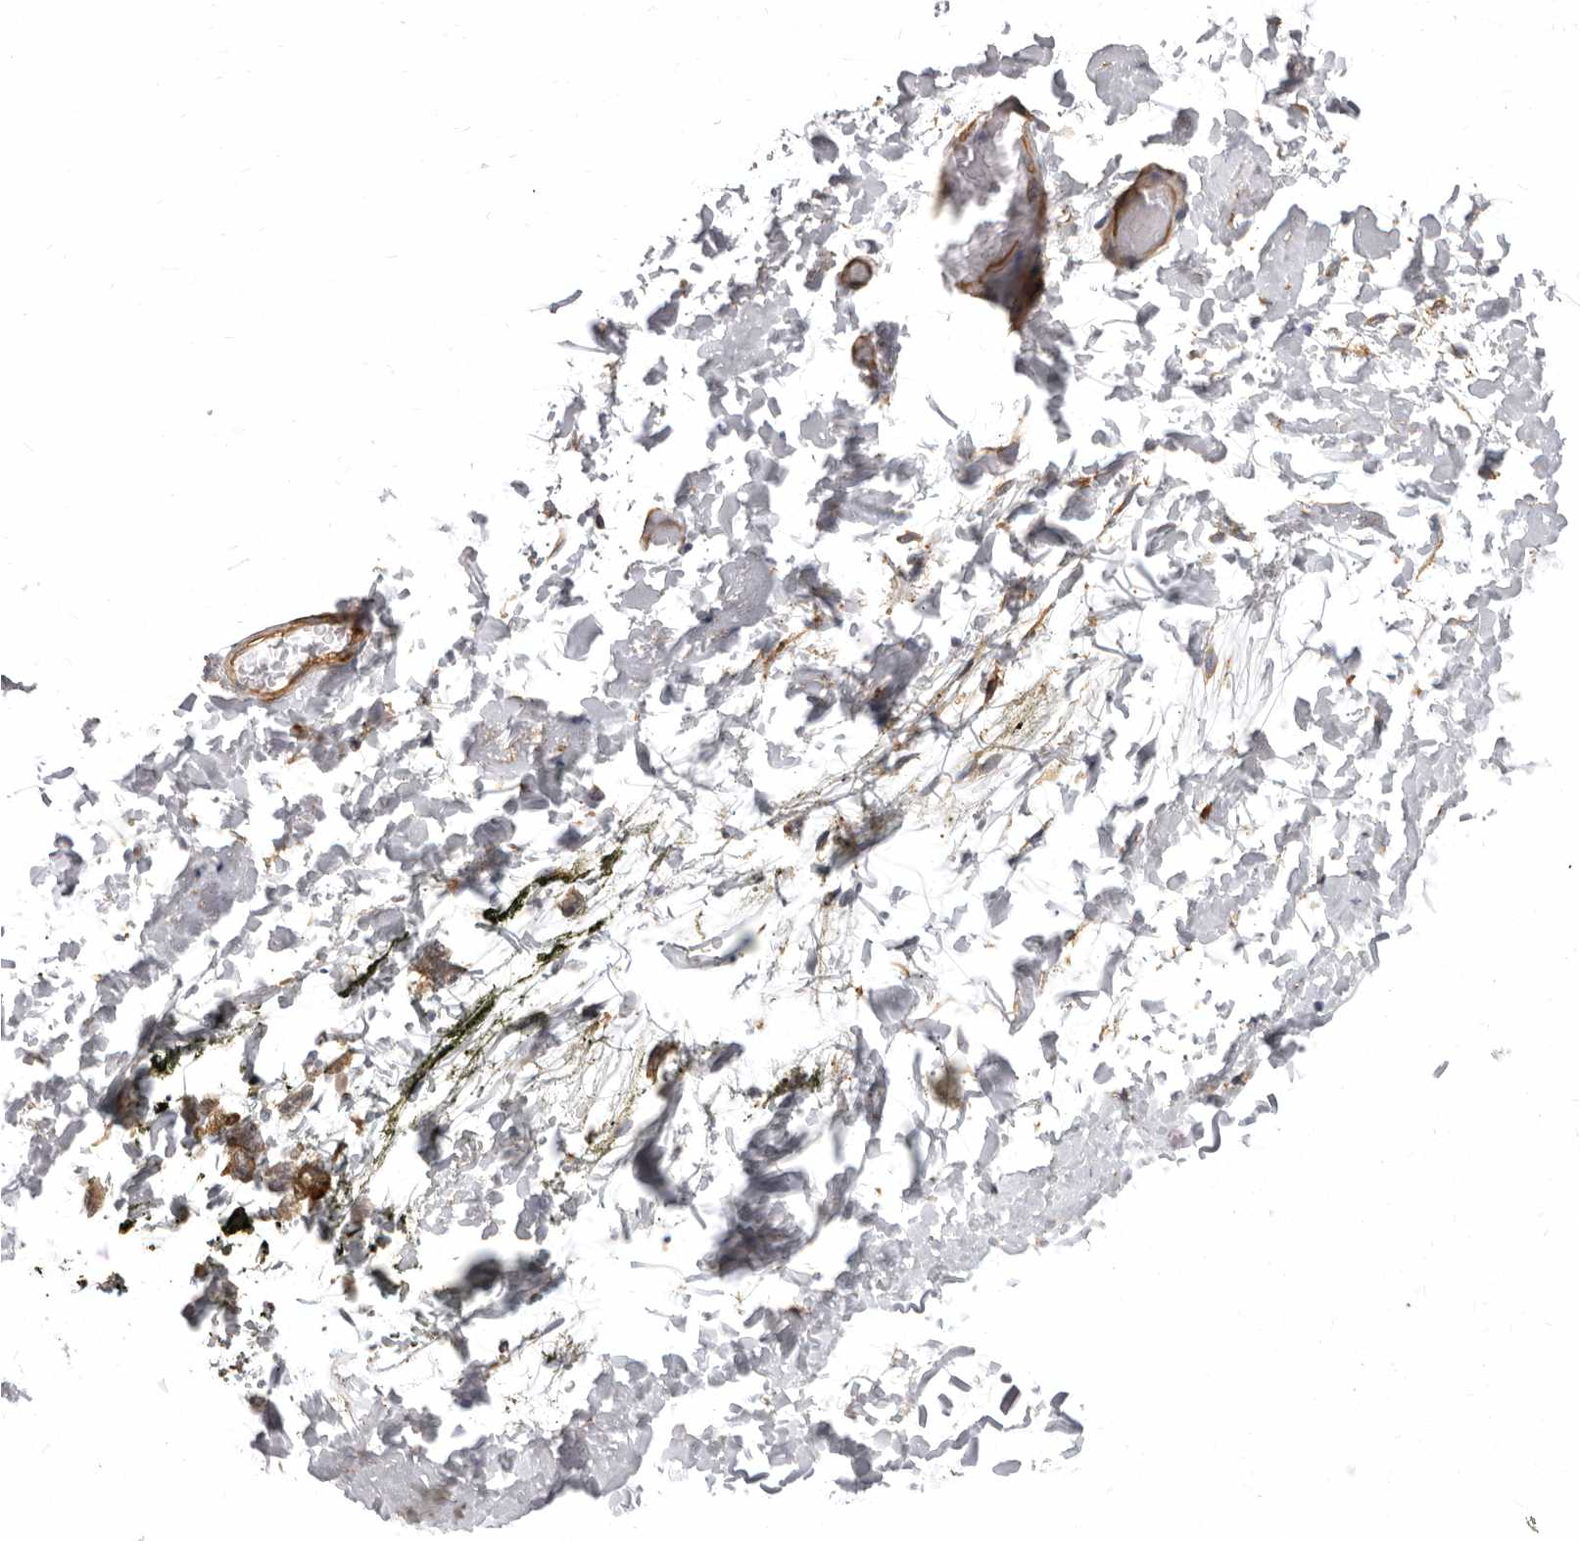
{"staining": {"intensity": "moderate", "quantity": ">75%", "location": "cytoplasmic/membranous"}, "tissue": "adipose tissue", "cell_type": "Adipocytes", "image_type": "normal", "snomed": [{"axis": "morphology", "description": "Normal tissue, NOS"}, {"axis": "topography", "description": "Adipose tissue"}, {"axis": "topography", "description": "Vascular tissue"}, {"axis": "topography", "description": "Peripheral nerve tissue"}], "caption": "The image shows immunohistochemical staining of unremarkable adipose tissue. There is moderate cytoplasmic/membranous staining is present in approximately >75% of adipocytes.", "gene": "ENAH", "patient": {"sex": "male", "age": 25}}